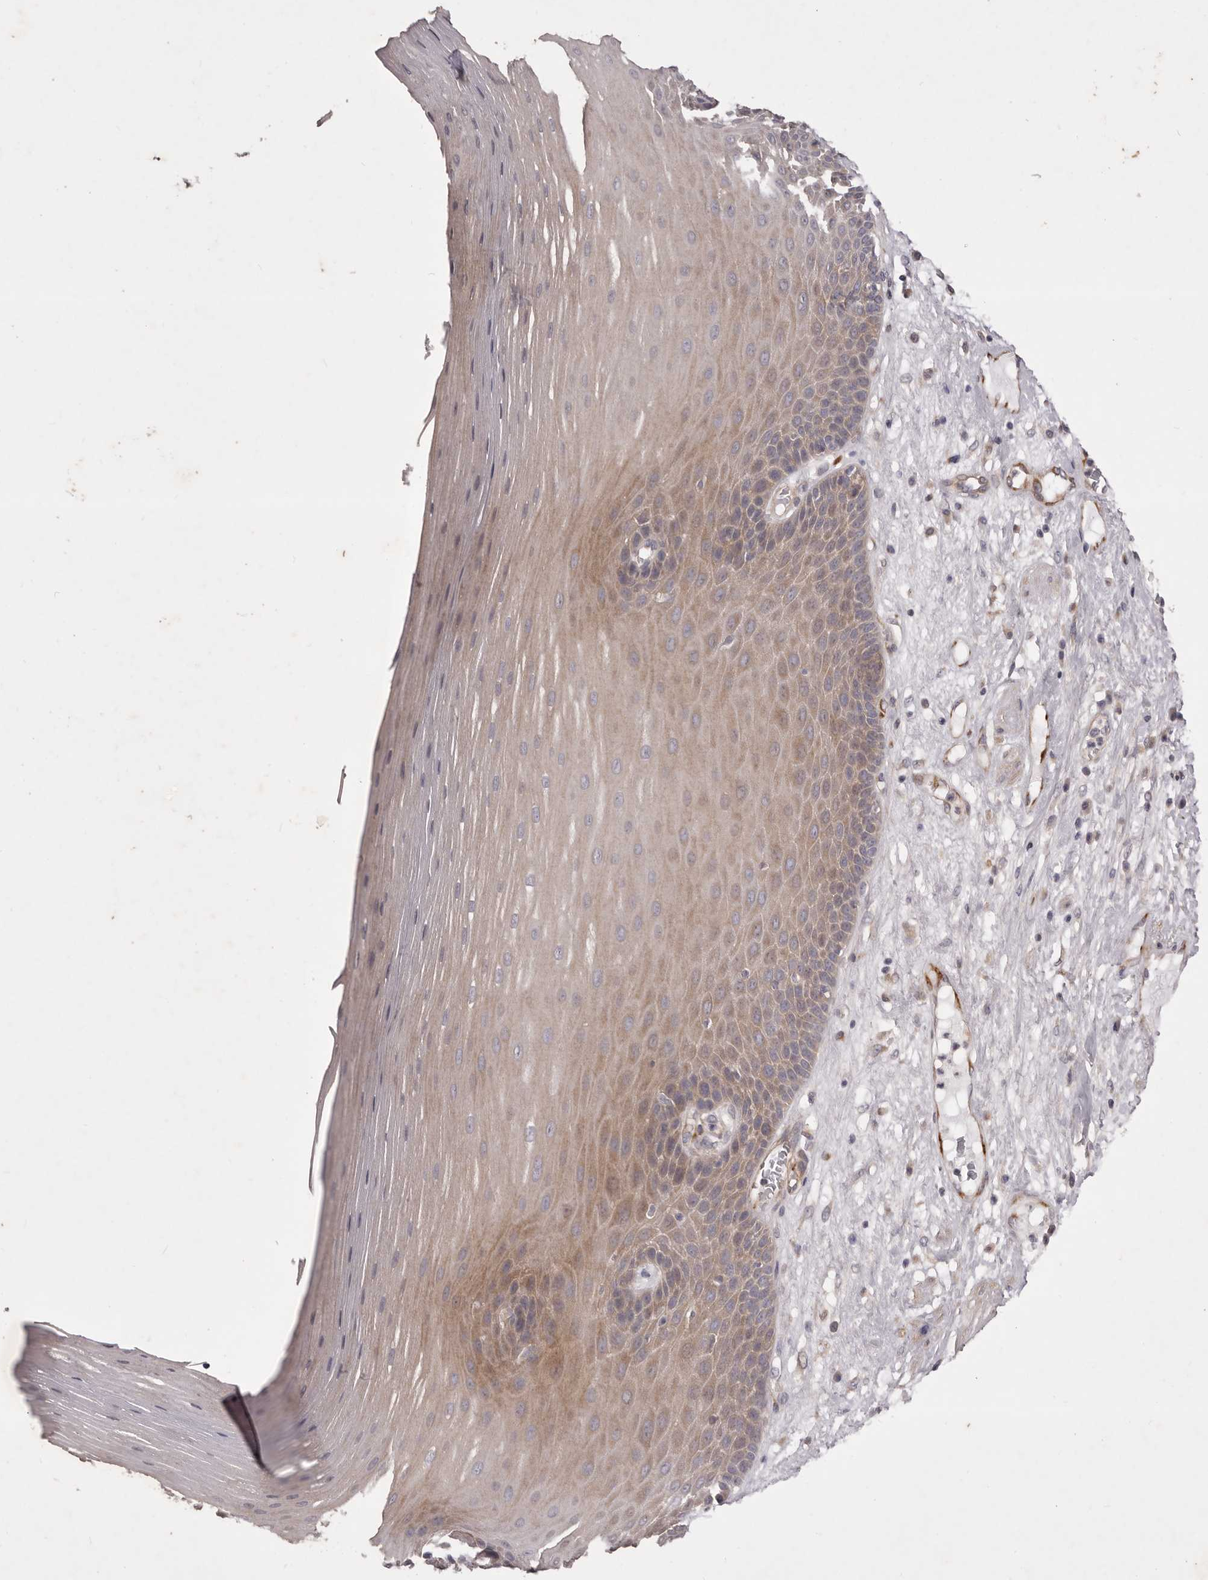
{"staining": {"intensity": "weak", "quantity": "25%-75%", "location": "cytoplasmic/membranous"}, "tissue": "esophagus", "cell_type": "Squamous epithelial cells", "image_type": "normal", "snomed": [{"axis": "morphology", "description": "Normal tissue, NOS"}, {"axis": "topography", "description": "Esophagus"}], "caption": "Immunohistochemistry histopathology image of benign esophagus: human esophagus stained using immunohistochemistry displays low levels of weak protein expression localized specifically in the cytoplasmic/membranous of squamous epithelial cells, appearing as a cytoplasmic/membranous brown color.", "gene": "PNRC1", "patient": {"sex": "male", "age": 62}}